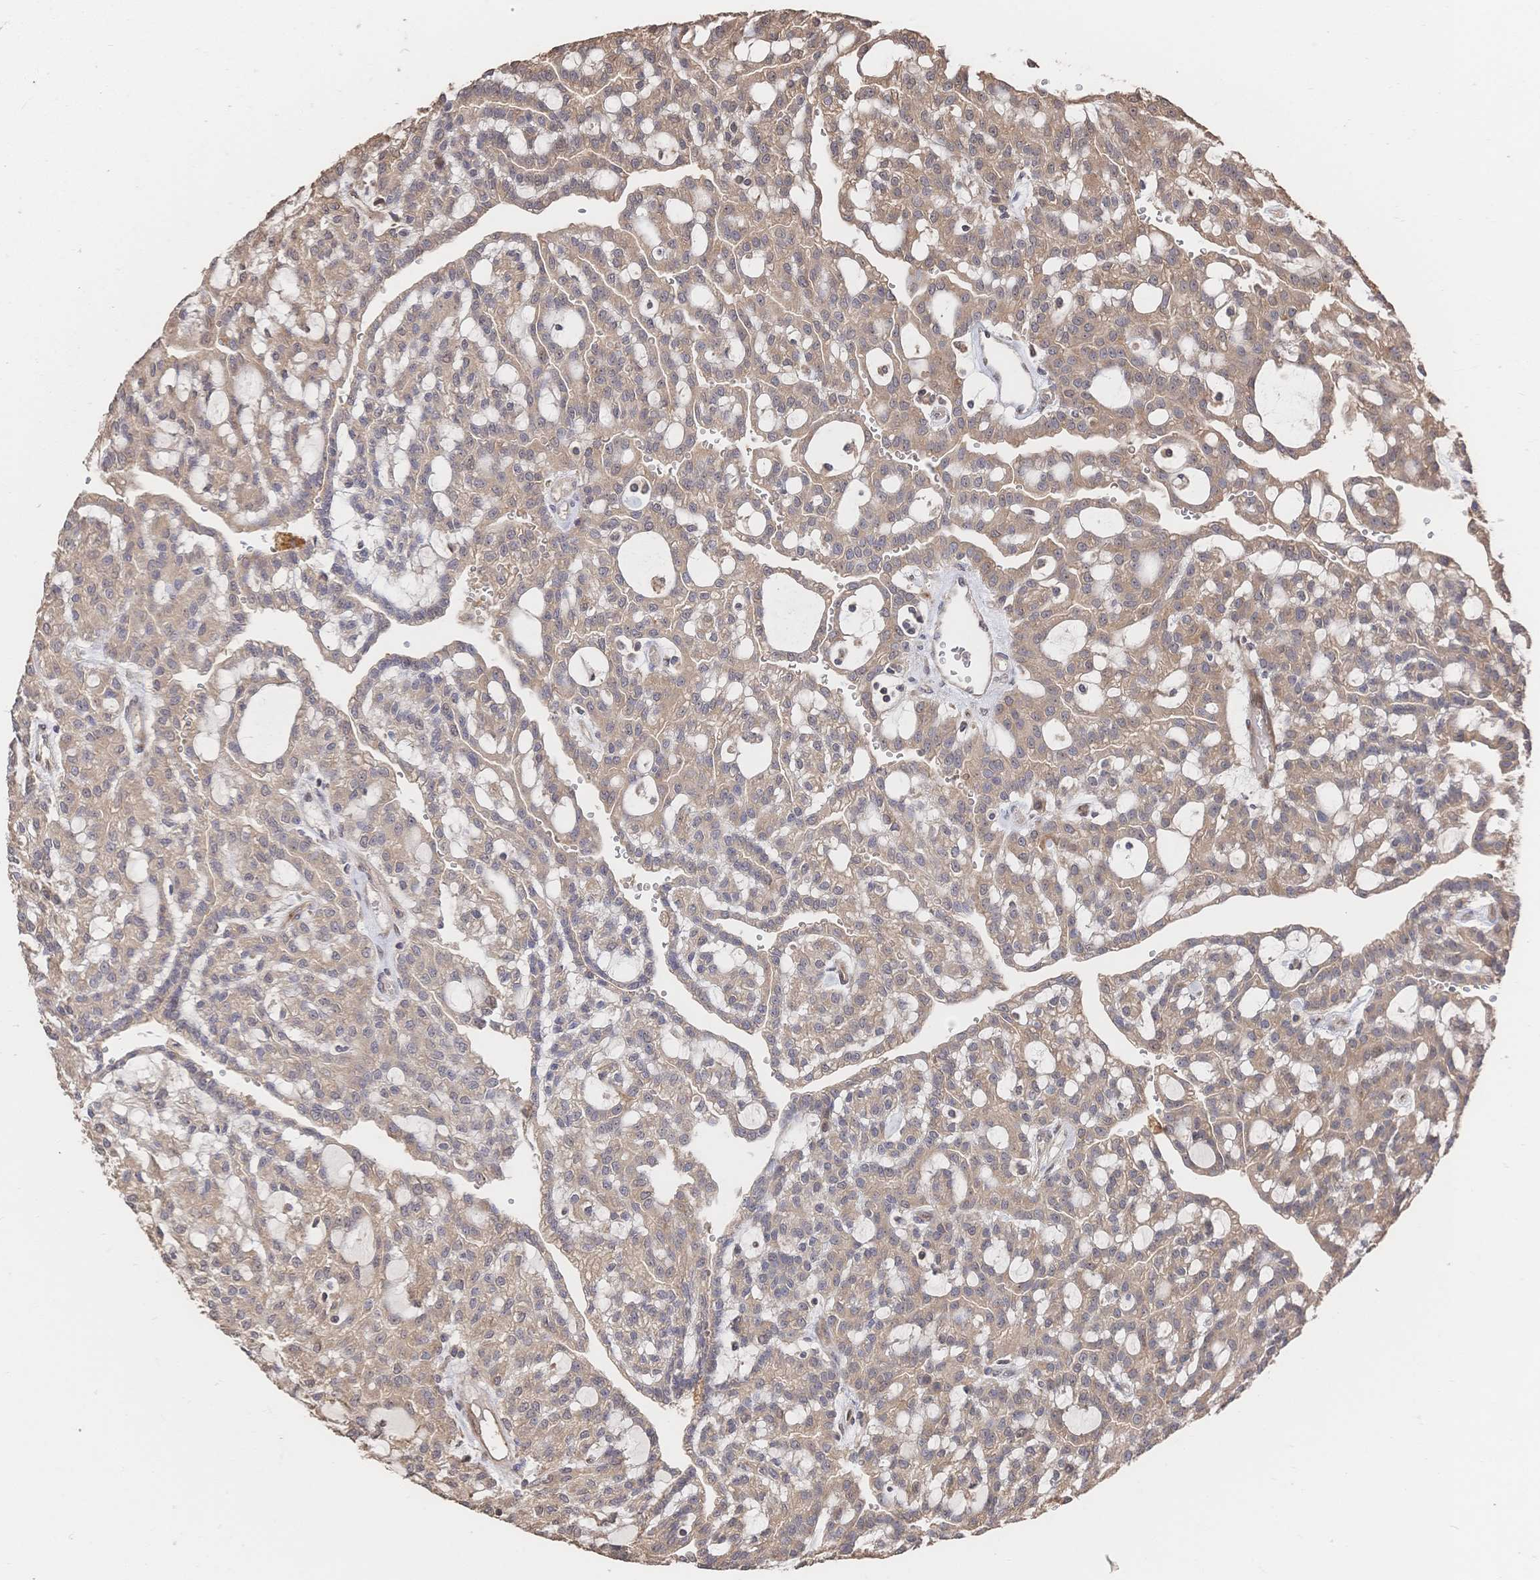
{"staining": {"intensity": "moderate", "quantity": ">75%", "location": "cytoplasmic/membranous,nuclear"}, "tissue": "renal cancer", "cell_type": "Tumor cells", "image_type": "cancer", "snomed": [{"axis": "morphology", "description": "Adenocarcinoma, NOS"}, {"axis": "topography", "description": "Kidney"}], "caption": "Human adenocarcinoma (renal) stained with a brown dye reveals moderate cytoplasmic/membranous and nuclear positive expression in approximately >75% of tumor cells.", "gene": "DNAJA4", "patient": {"sex": "male", "age": 63}}